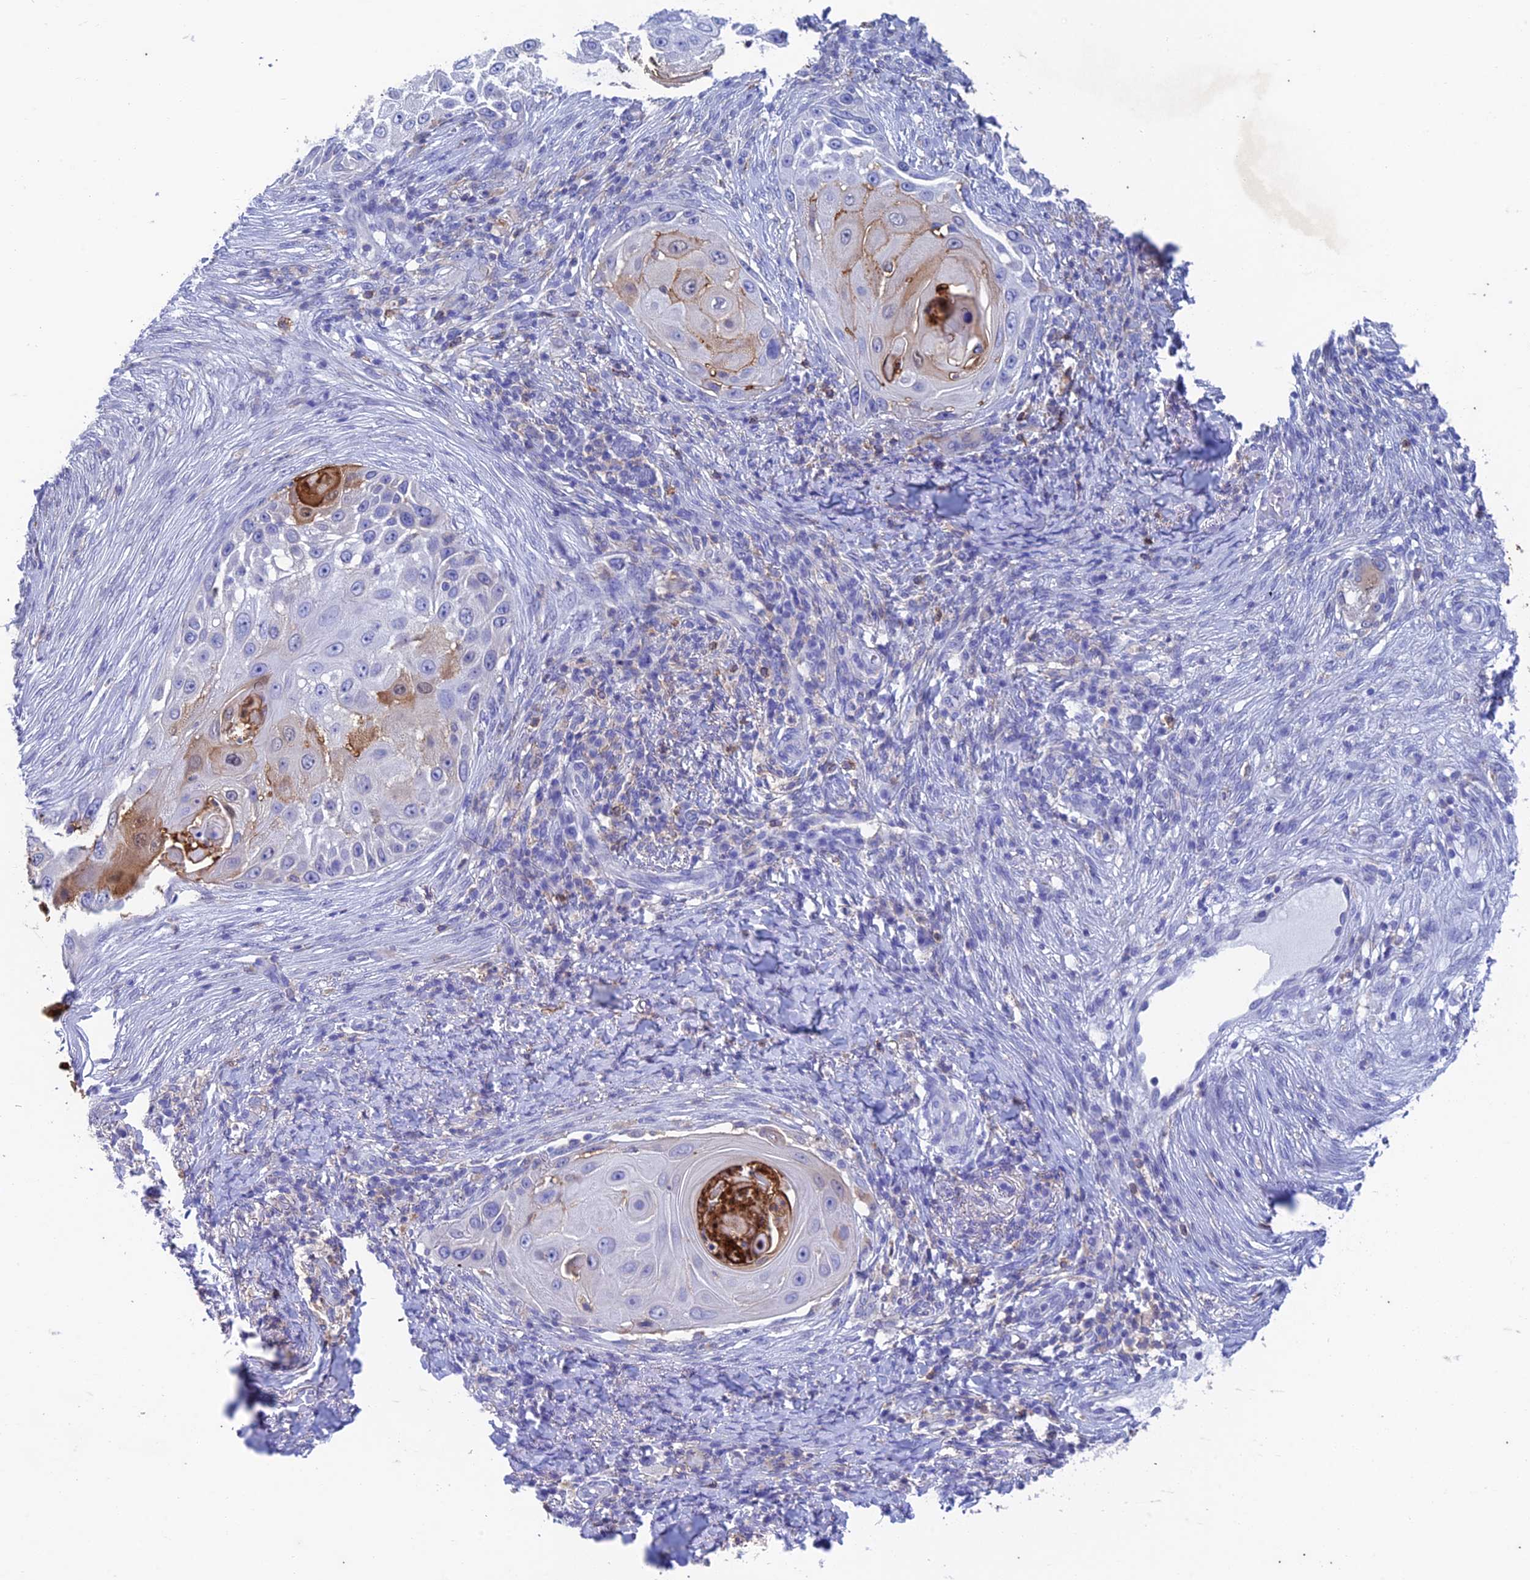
{"staining": {"intensity": "moderate", "quantity": "<25%", "location": "cytoplasmic/membranous,nuclear"}, "tissue": "skin cancer", "cell_type": "Tumor cells", "image_type": "cancer", "snomed": [{"axis": "morphology", "description": "Squamous cell carcinoma, NOS"}, {"axis": "topography", "description": "Skin"}], "caption": "A photomicrograph of skin squamous cell carcinoma stained for a protein exhibits moderate cytoplasmic/membranous and nuclear brown staining in tumor cells.", "gene": "FGF7", "patient": {"sex": "female", "age": 44}}